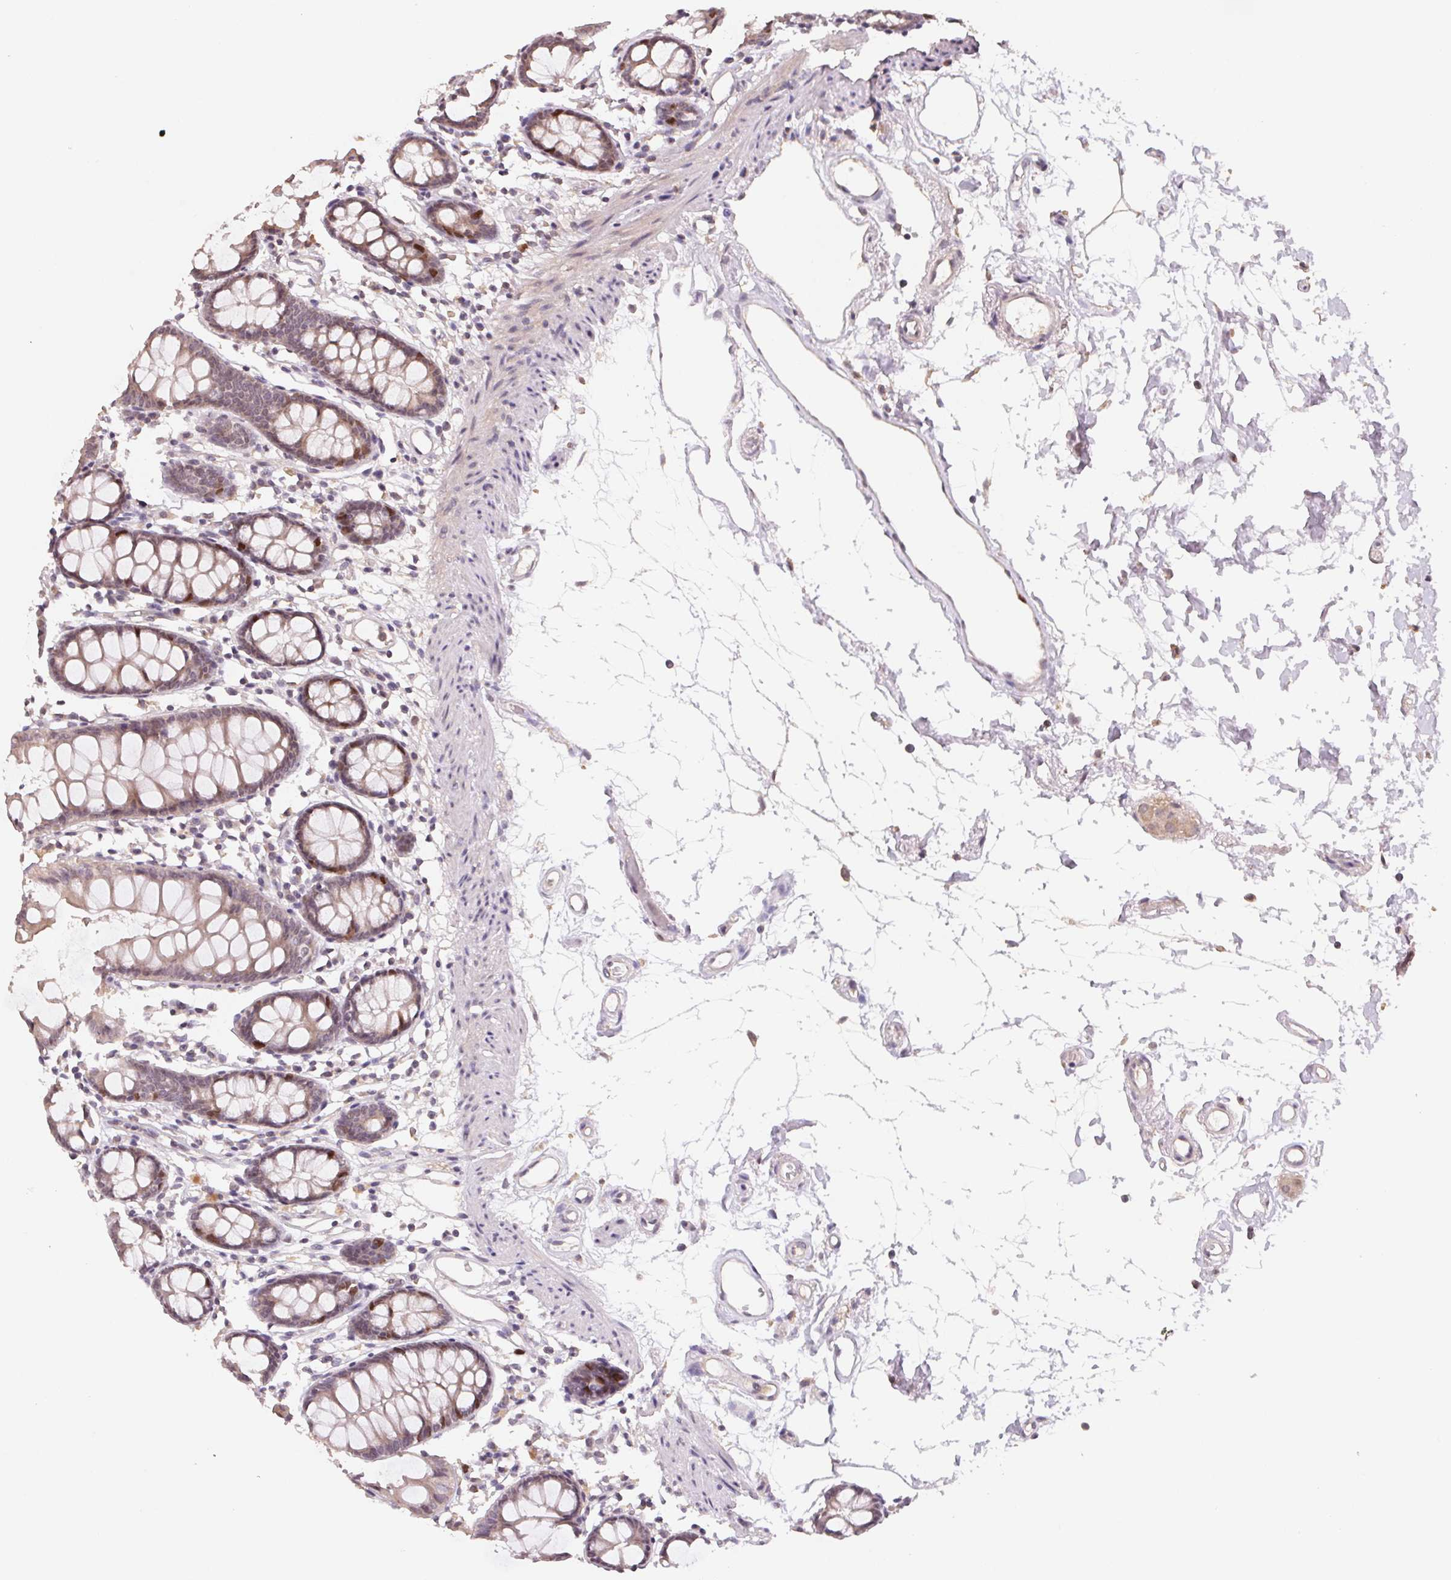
{"staining": {"intensity": "negative", "quantity": "none", "location": "none"}, "tissue": "colon", "cell_type": "Endothelial cells", "image_type": "normal", "snomed": [{"axis": "morphology", "description": "Normal tissue, NOS"}, {"axis": "topography", "description": "Colon"}], "caption": "The immunohistochemistry (IHC) micrograph has no significant expression in endothelial cells of colon.", "gene": "KIFC1", "patient": {"sex": "female", "age": 84}}